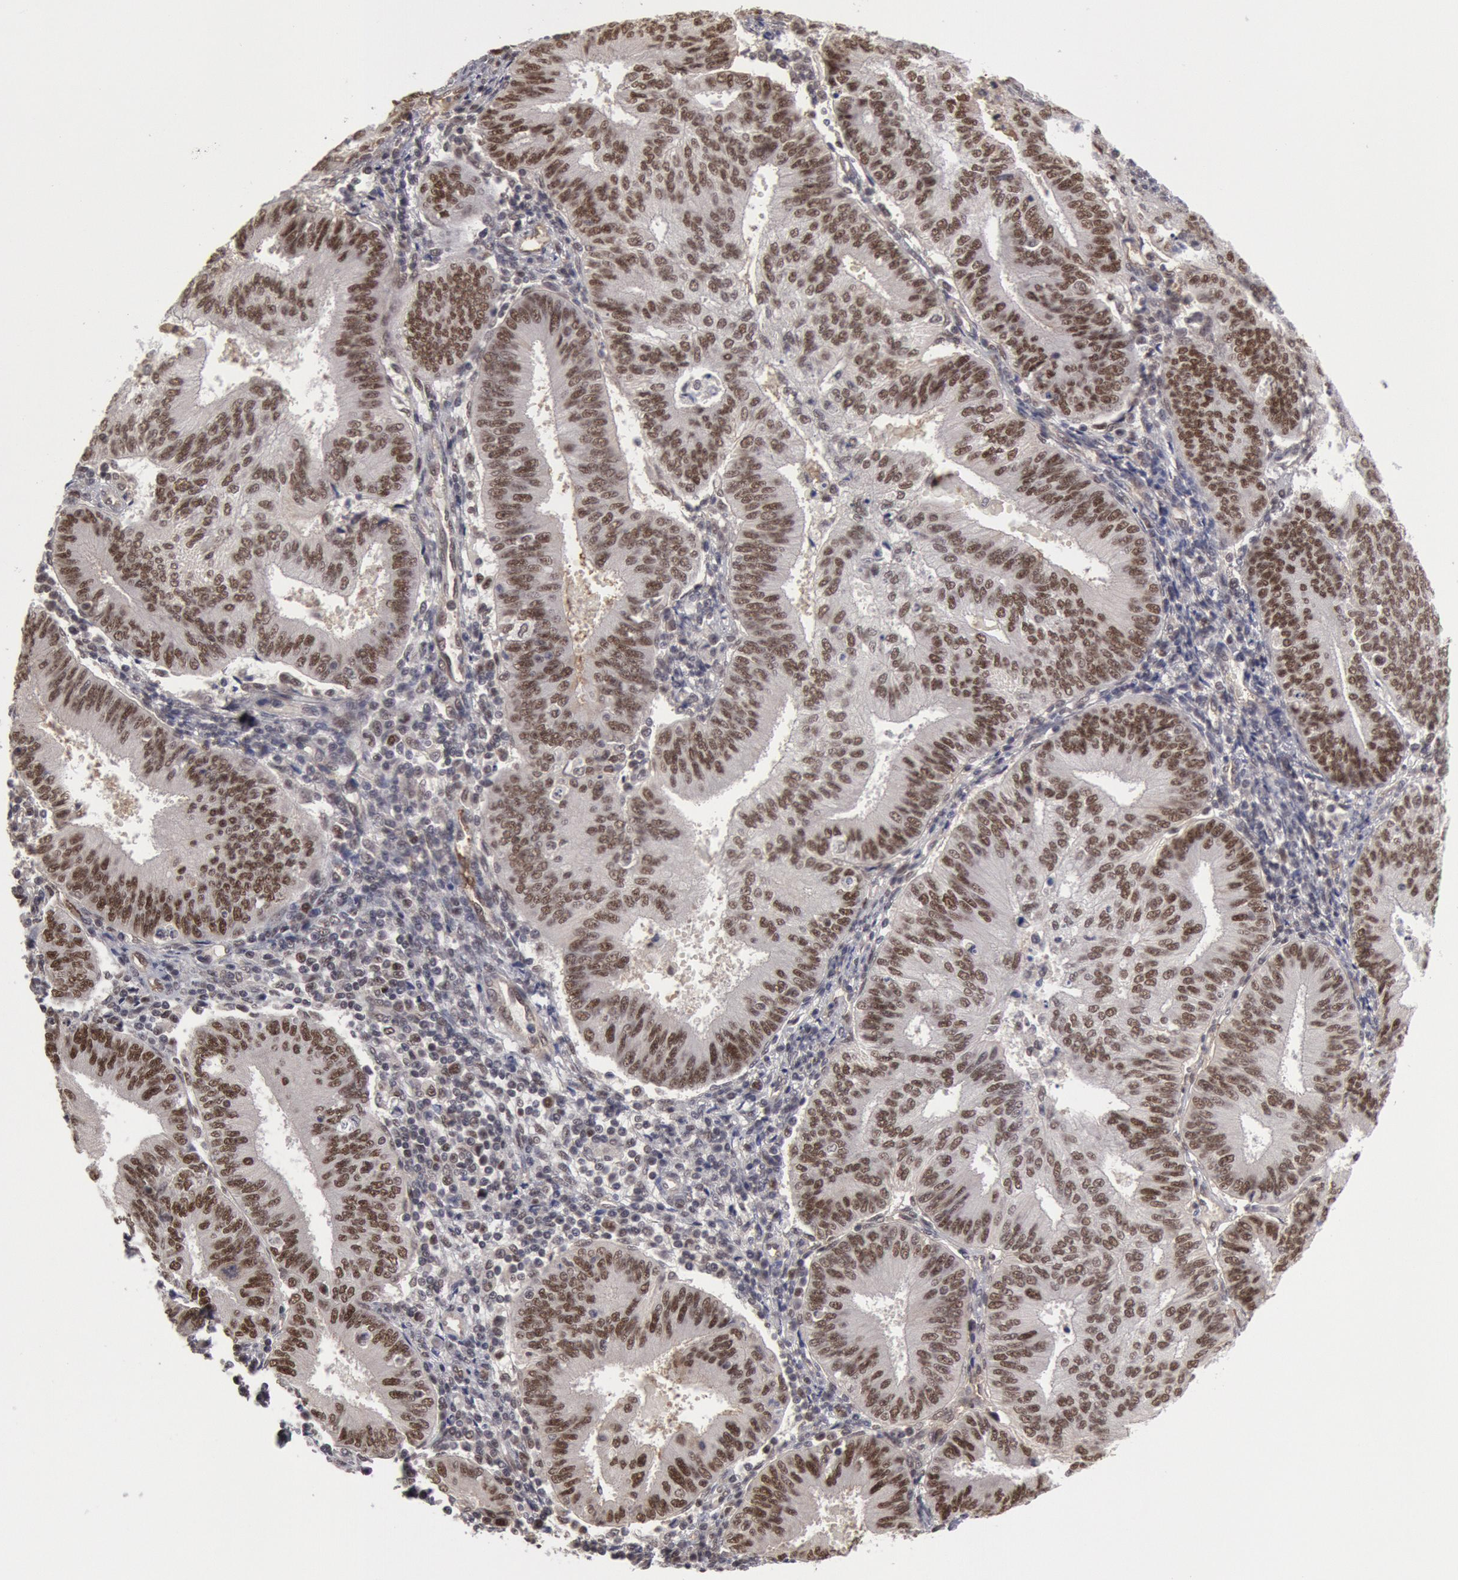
{"staining": {"intensity": "weak", "quantity": "25%-75%", "location": "nuclear"}, "tissue": "endometrial cancer", "cell_type": "Tumor cells", "image_type": "cancer", "snomed": [{"axis": "morphology", "description": "Adenocarcinoma, NOS"}, {"axis": "topography", "description": "Endometrium"}], "caption": "Tumor cells display low levels of weak nuclear expression in approximately 25%-75% of cells in human endometrial cancer (adenocarcinoma).", "gene": "PPP4R3B", "patient": {"sex": "female", "age": 55}}